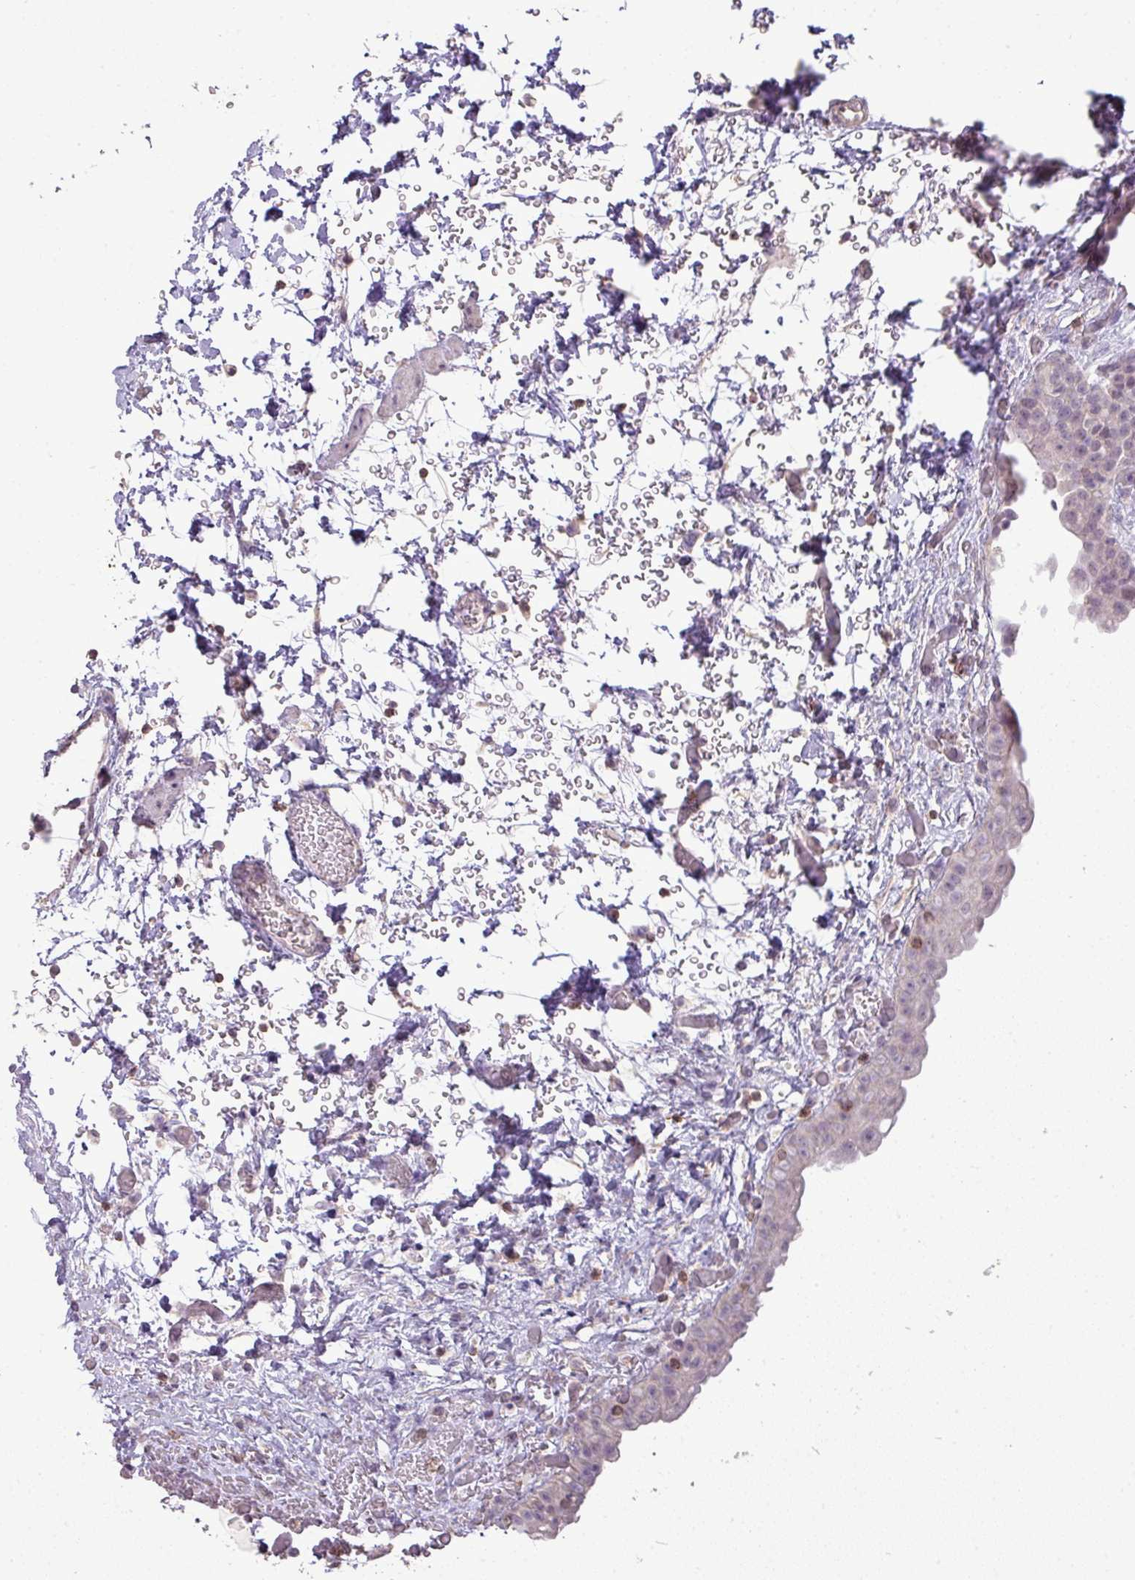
{"staining": {"intensity": "negative", "quantity": "none", "location": "none"}, "tissue": "urinary bladder", "cell_type": "Urothelial cells", "image_type": "normal", "snomed": [{"axis": "morphology", "description": "Normal tissue, NOS"}, {"axis": "topography", "description": "Urinary bladder"}], "caption": "DAB immunohistochemical staining of unremarkable human urinary bladder demonstrates no significant positivity in urothelial cells.", "gene": "LY9", "patient": {"sex": "male", "age": 69}}